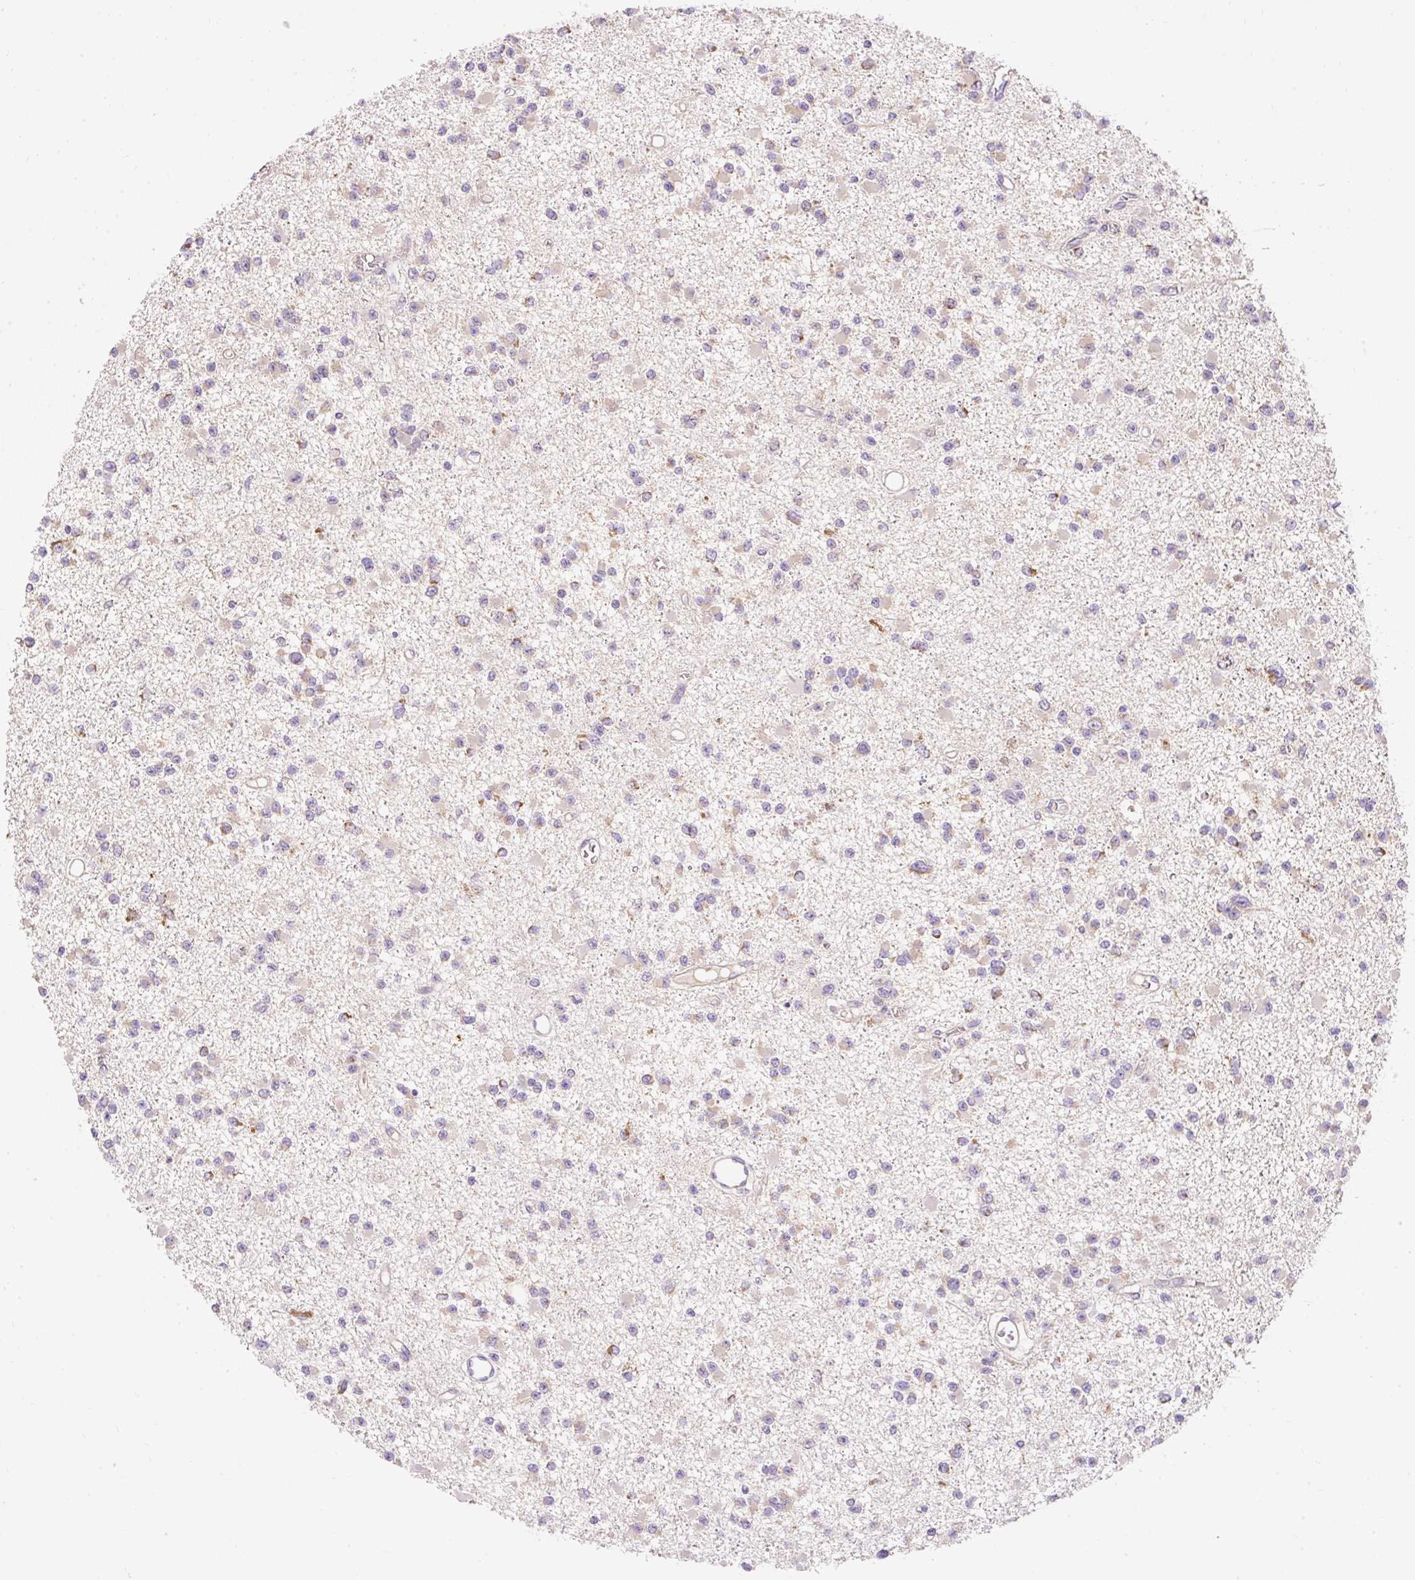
{"staining": {"intensity": "moderate", "quantity": "<25%", "location": "cytoplasmic/membranous"}, "tissue": "glioma", "cell_type": "Tumor cells", "image_type": "cancer", "snomed": [{"axis": "morphology", "description": "Glioma, malignant, Low grade"}, {"axis": "topography", "description": "Brain"}], "caption": "This is an image of immunohistochemistry (IHC) staining of glioma, which shows moderate expression in the cytoplasmic/membranous of tumor cells.", "gene": "PMAIP1", "patient": {"sex": "female", "age": 22}}